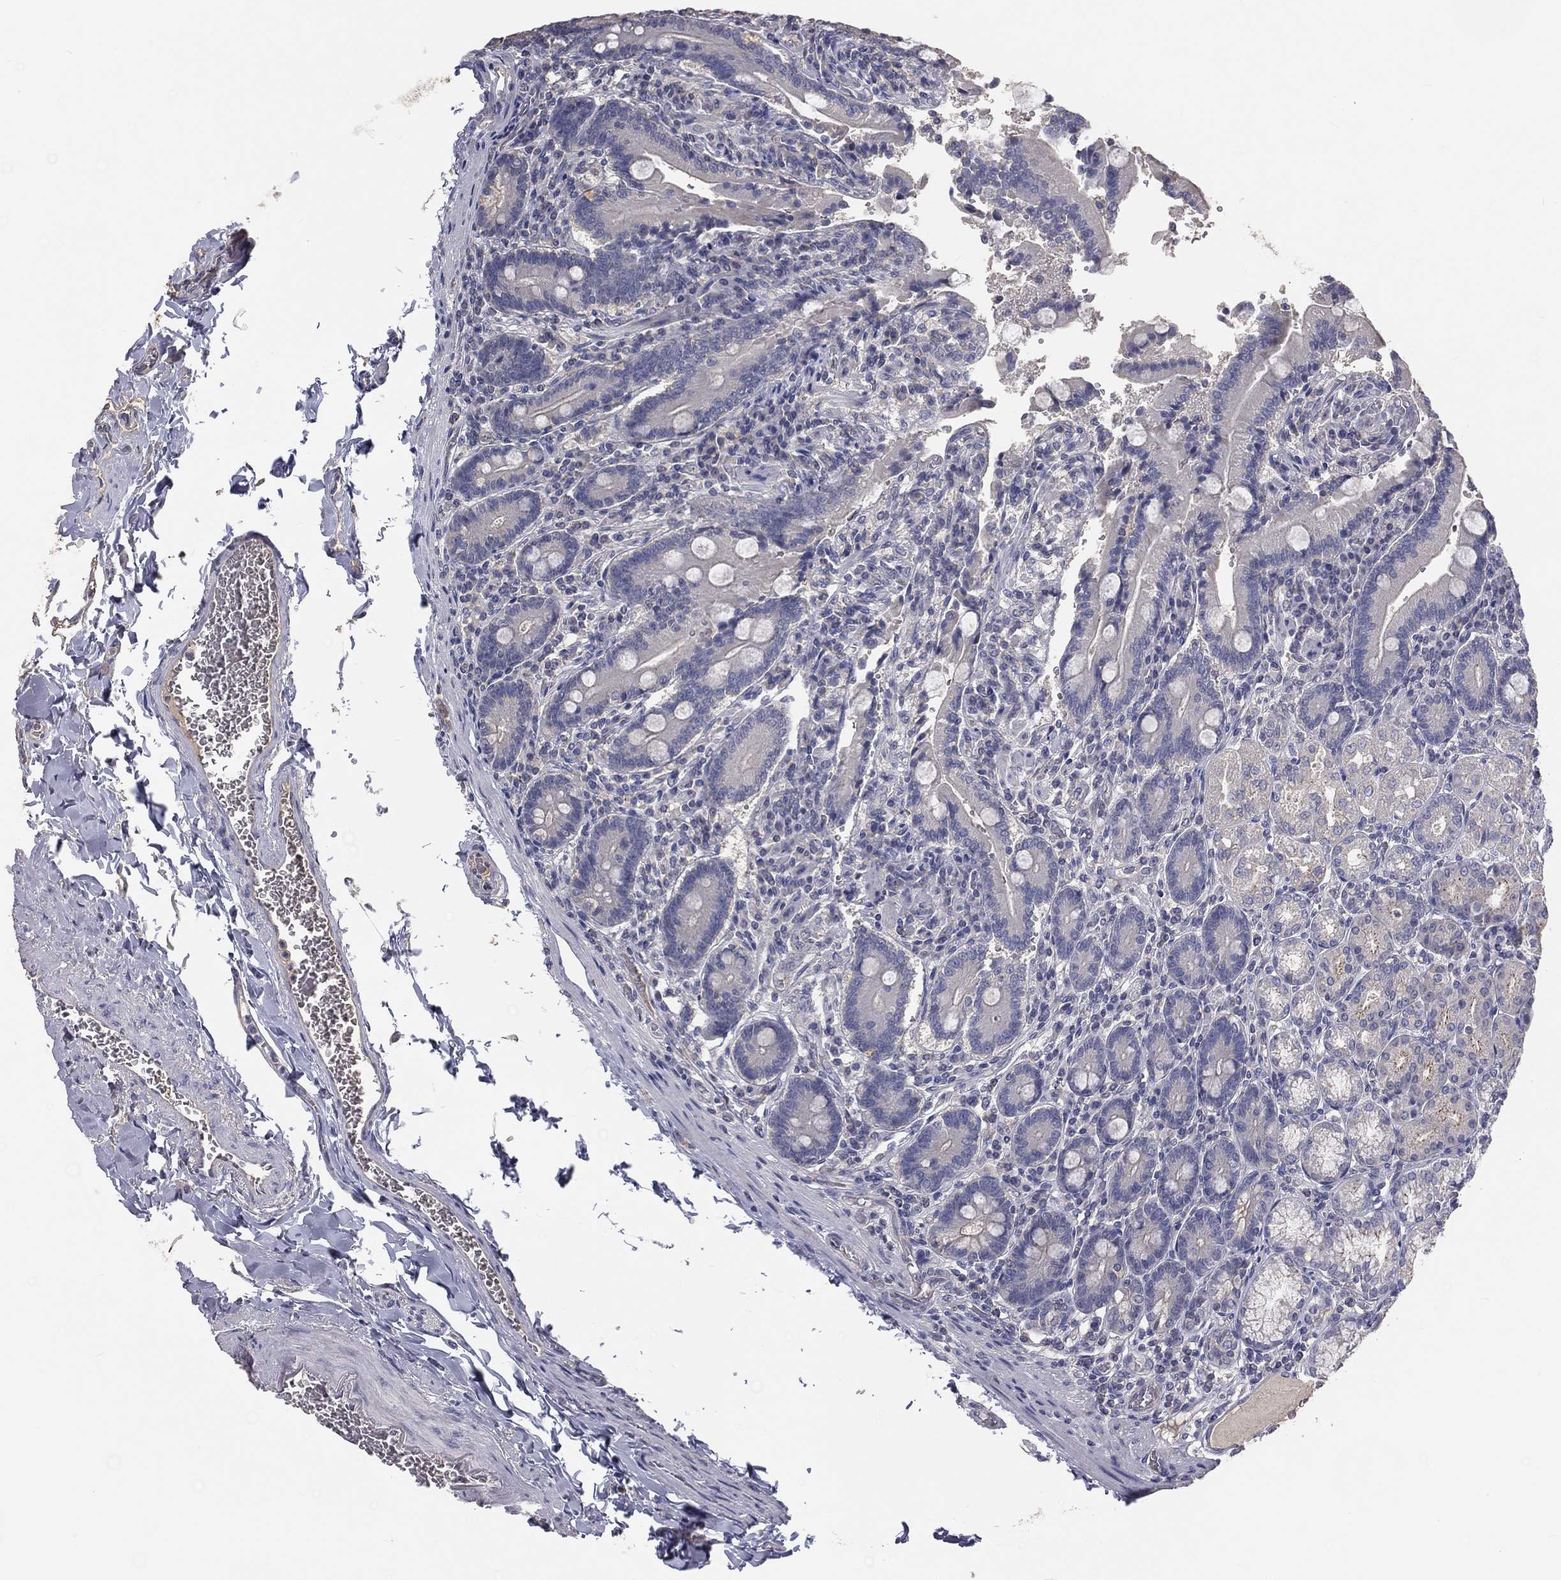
{"staining": {"intensity": "negative", "quantity": "none", "location": "none"}, "tissue": "duodenum", "cell_type": "Glandular cells", "image_type": "normal", "snomed": [{"axis": "morphology", "description": "Normal tissue, NOS"}, {"axis": "topography", "description": "Duodenum"}], "caption": "Histopathology image shows no protein staining in glandular cells of benign duodenum.", "gene": "CROCC", "patient": {"sex": "female", "age": 62}}